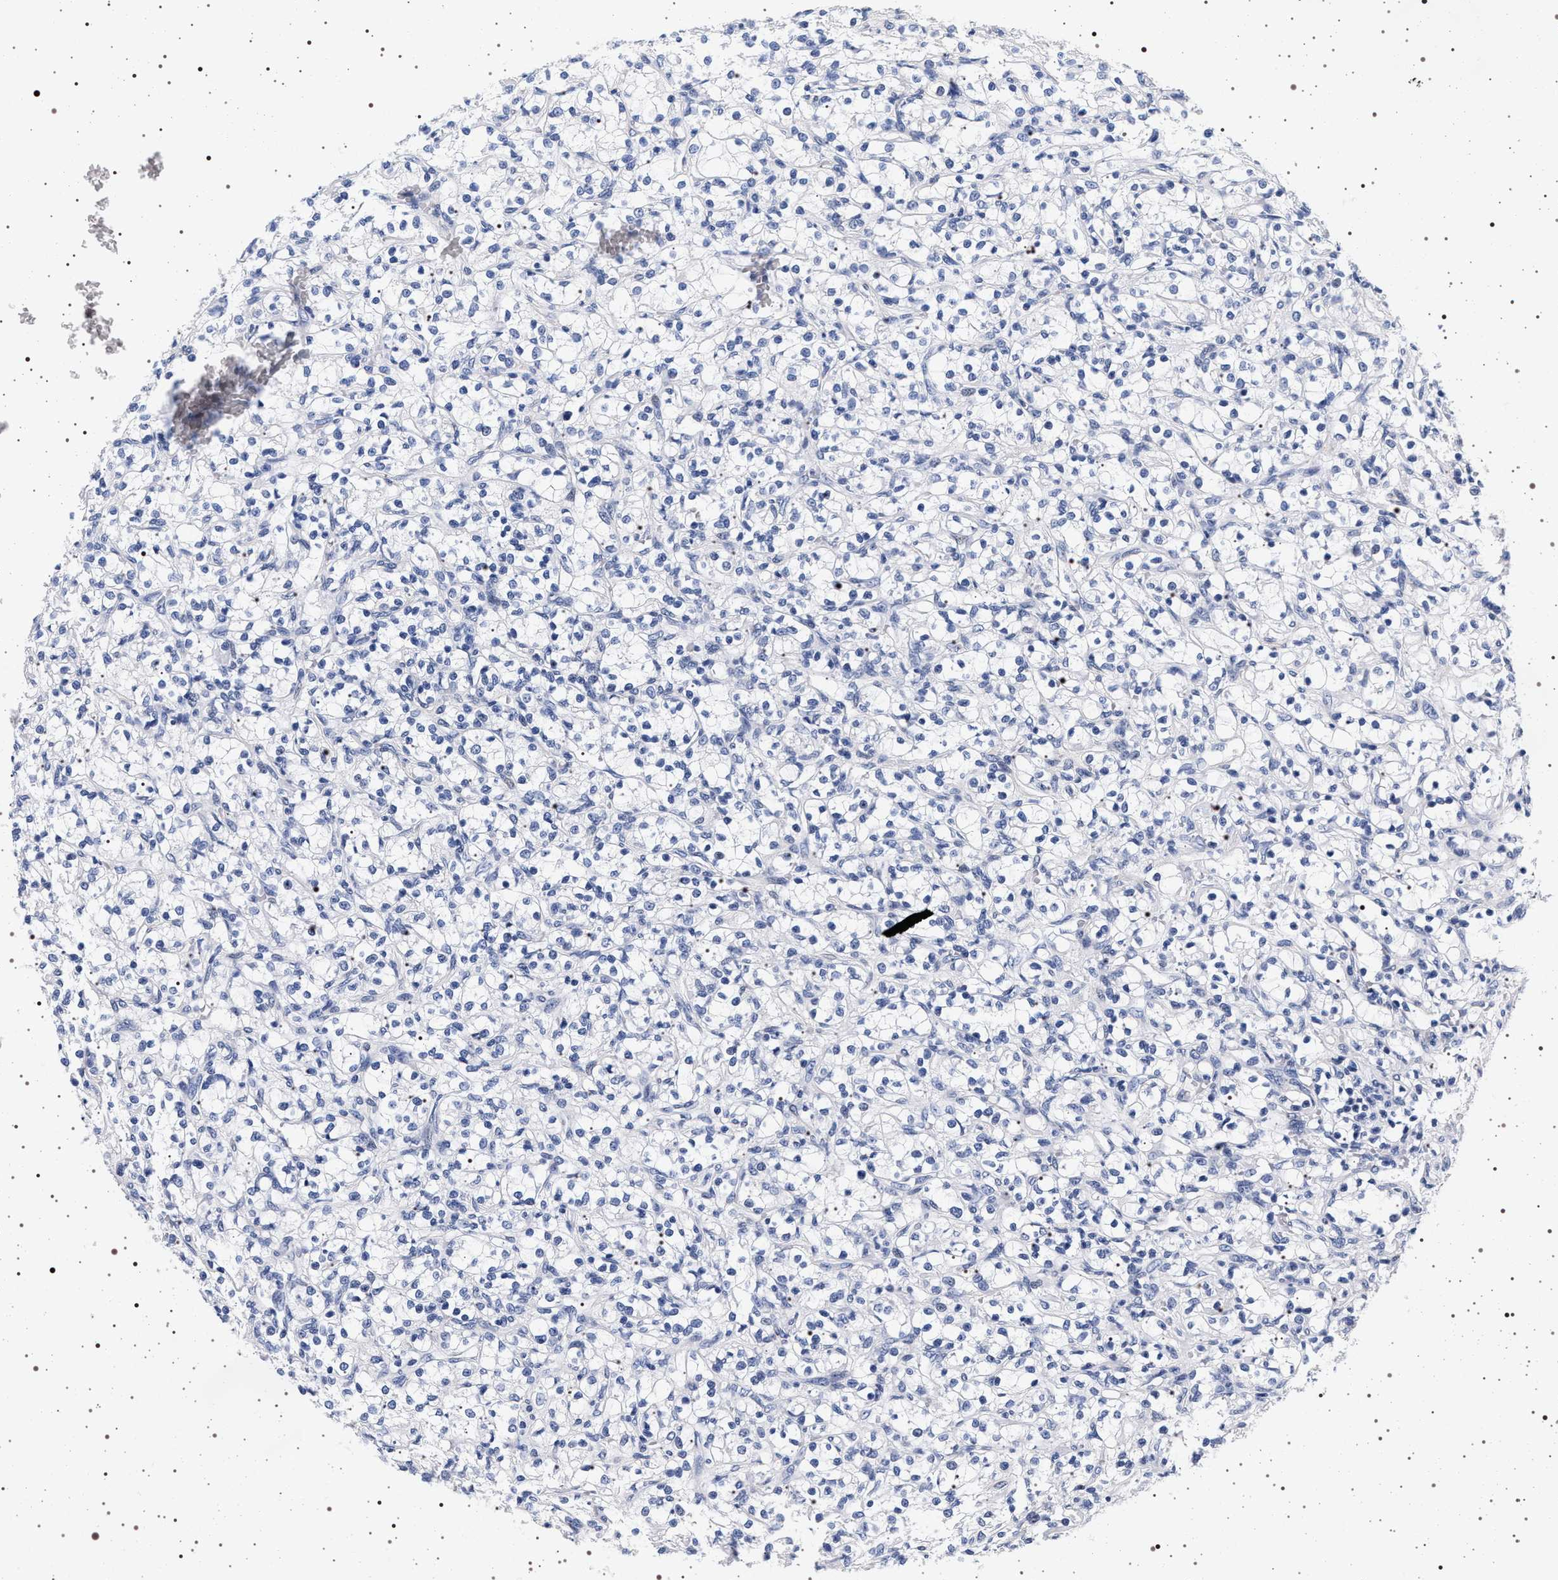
{"staining": {"intensity": "negative", "quantity": "none", "location": "none"}, "tissue": "renal cancer", "cell_type": "Tumor cells", "image_type": "cancer", "snomed": [{"axis": "morphology", "description": "Adenocarcinoma, NOS"}, {"axis": "topography", "description": "Kidney"}], "caption": "The immunohistochemistry histopathology image has no significant positivity in tumor cells of renal cancer tissue.", "gene": "MAPK10", "patient": {"sex": "female", "age": 69}}